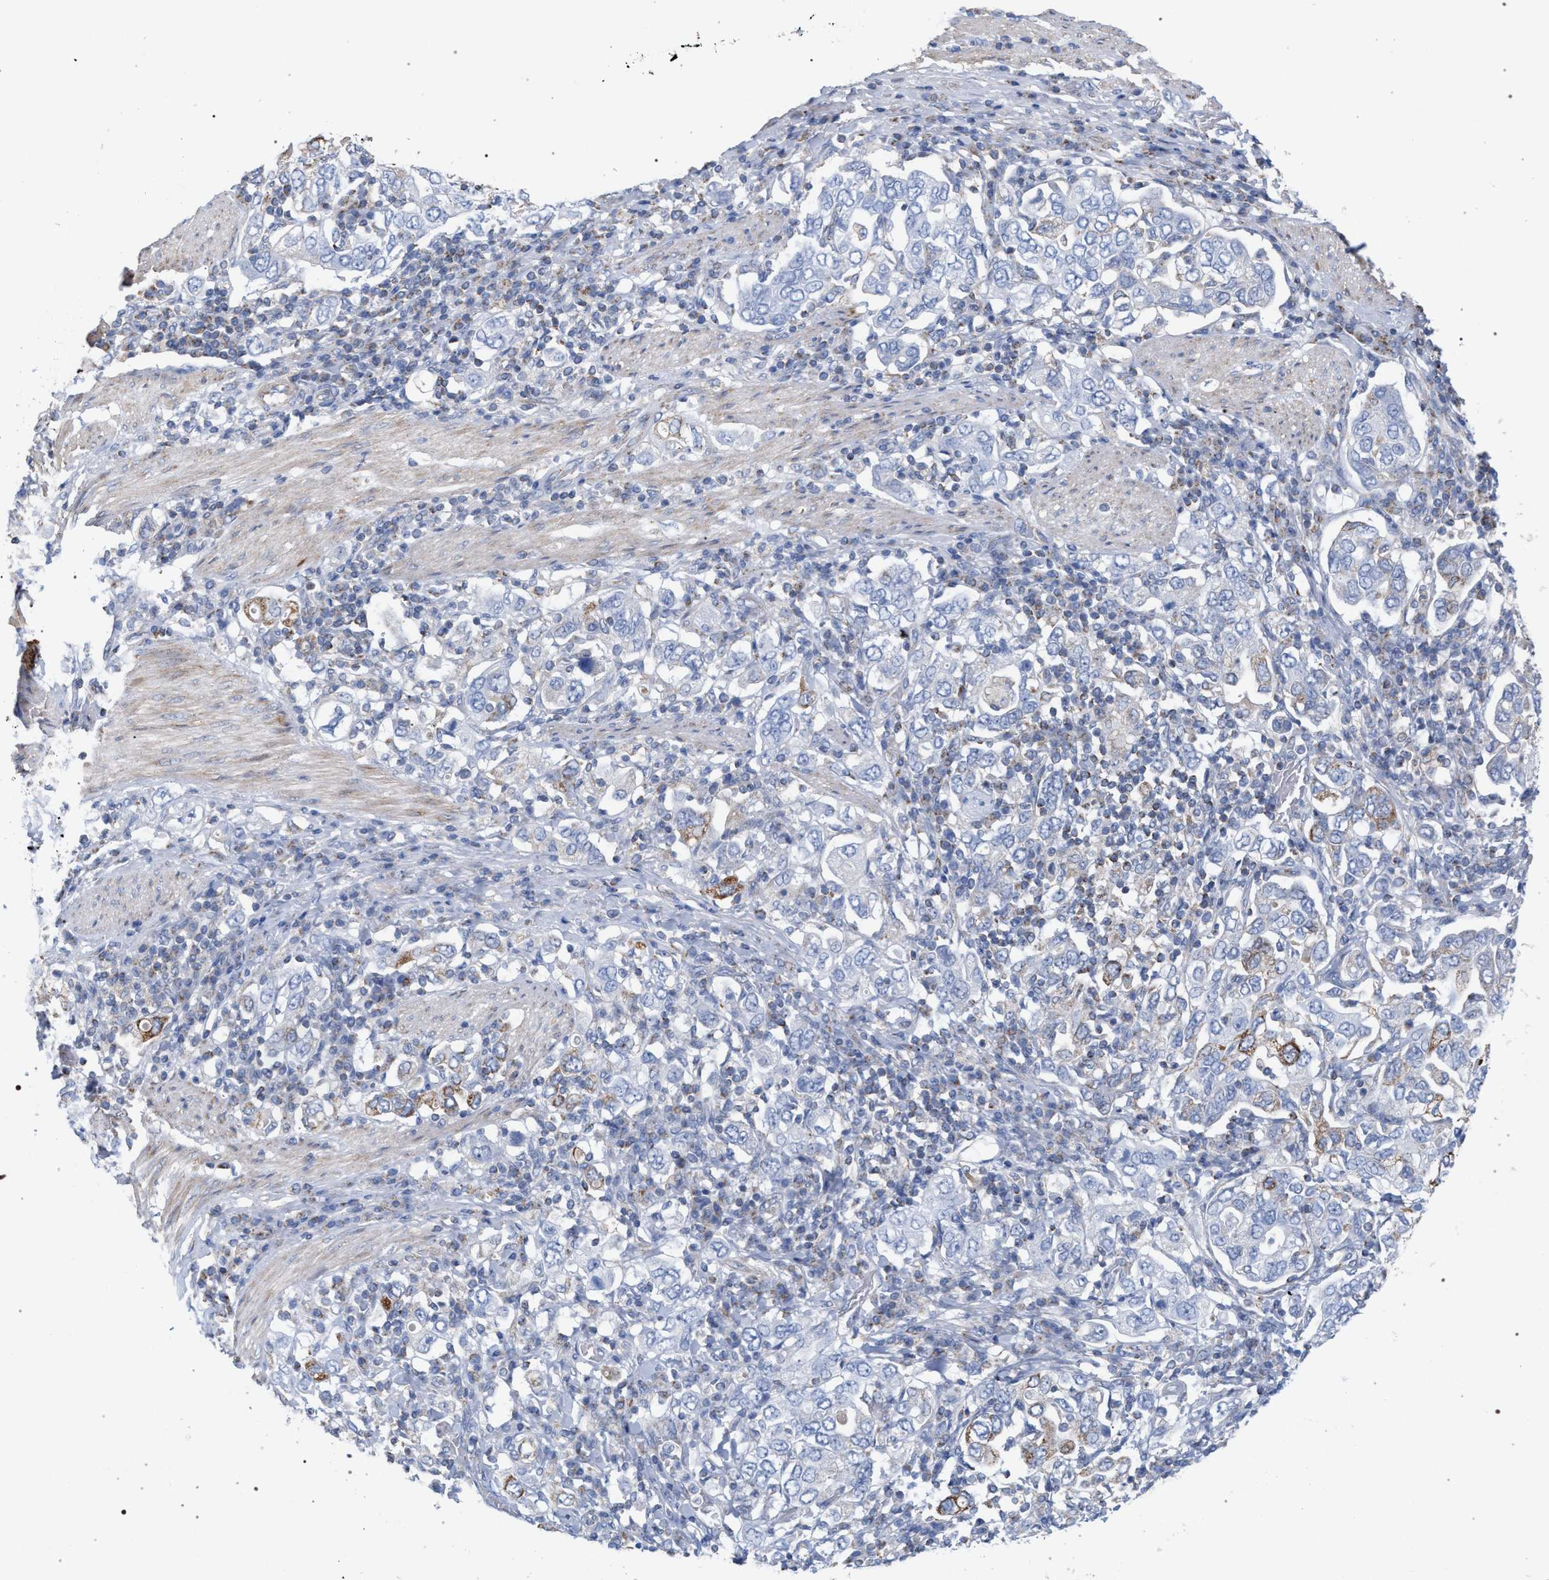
{"staining": {"intensity": "moderate", "quantity": "<25%", "location": "cytoplasmic/membranous"}, "tissue": "stomach cancer", "cell_type": "Tumor cells", "image_type": "cancer", "snomed": [{"axis": "morphology", "description": "Adenocarcinoma, NOS"}, {"axis": "topography", "description": "Stomach, upper"}], "caption": "IHC micrograph of stomach cancer (adenocarcinoma) stained for a protein (brown), which exhibits low levels of moderate cytoplasmic/membranous positivity in about <25% of tumor cells.", "gene": "ECI2", "patient": {"sex": "male", "age": 62}}